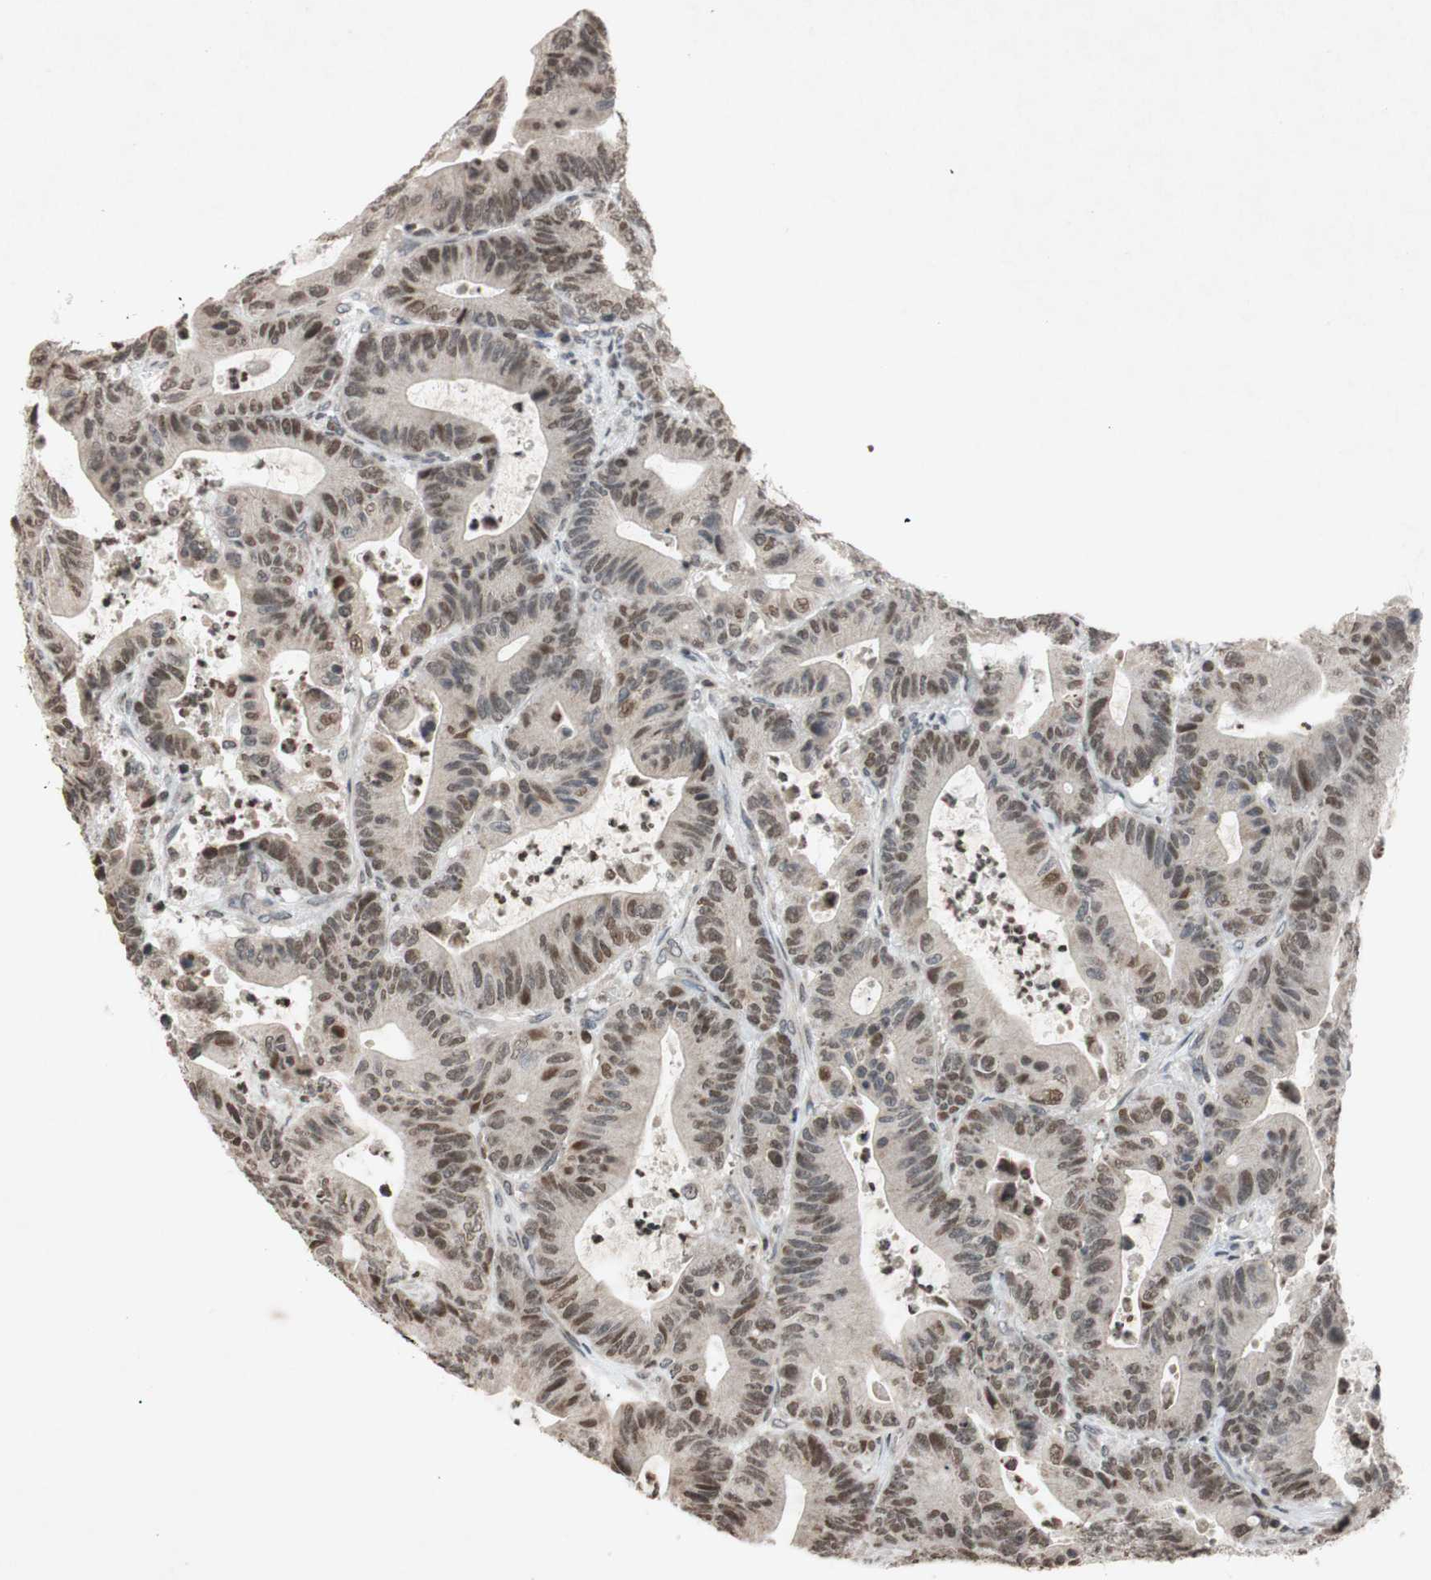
{"staining": {"intensity": "moderate", "quantity": "25%-75%", "location": "nuclear"}, "tissue": "colorectal cancer", "cell_type": "Tumor cells", "image_type": "cancer", "snomed": [{"axis": "morphology", "description": "Adenocarcinoma, NOS"}, {"axis": "topography", "description": "Colon"}], "caption": "This is an image of immunohistochemistry staining of adenocarcinoma (colorectal), which shows moderate expression in the nuclear of tumor cells.", "gene": "MCM6", "patient": {"sex": "female", "age": 84}}